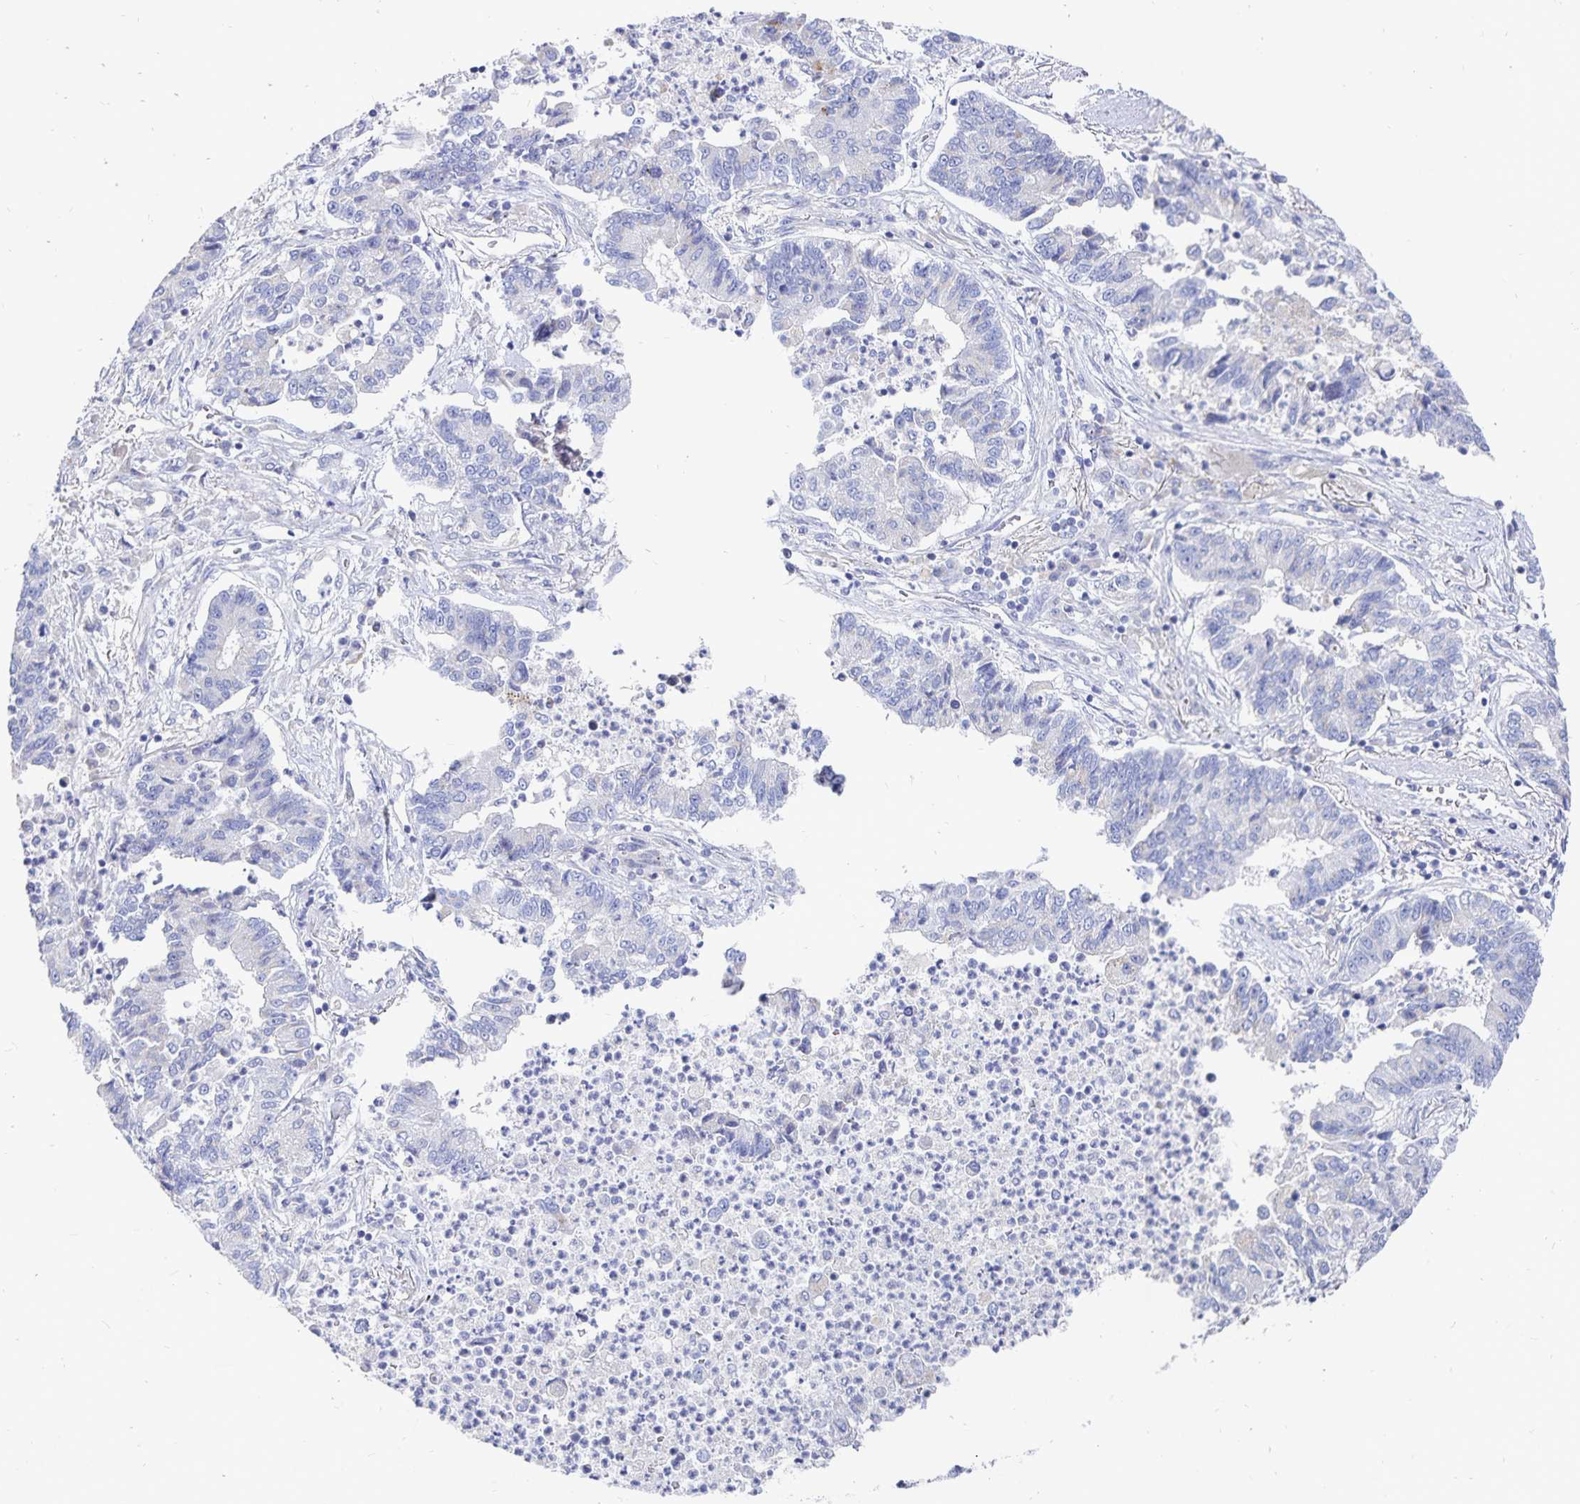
{"staining": {"intensity": "weak", "quantity": "<25%", "location": "cytoplasmic/membranous"}, "tissue": "lung cancer", "cell_type": "Tumor cells", "image_type": "cancer", "snomed": [{"axis": "morphology", "description": "Adenocarcinoma, NOS"}, {"axis": "topography", "description": "Lung"}], "caption": "Histopathology image shows no significant protein expression in tumor cells of lung adenocarcinoma.", "gene": "PKHD1", "patient": {"sex": "female", "age": 57}}